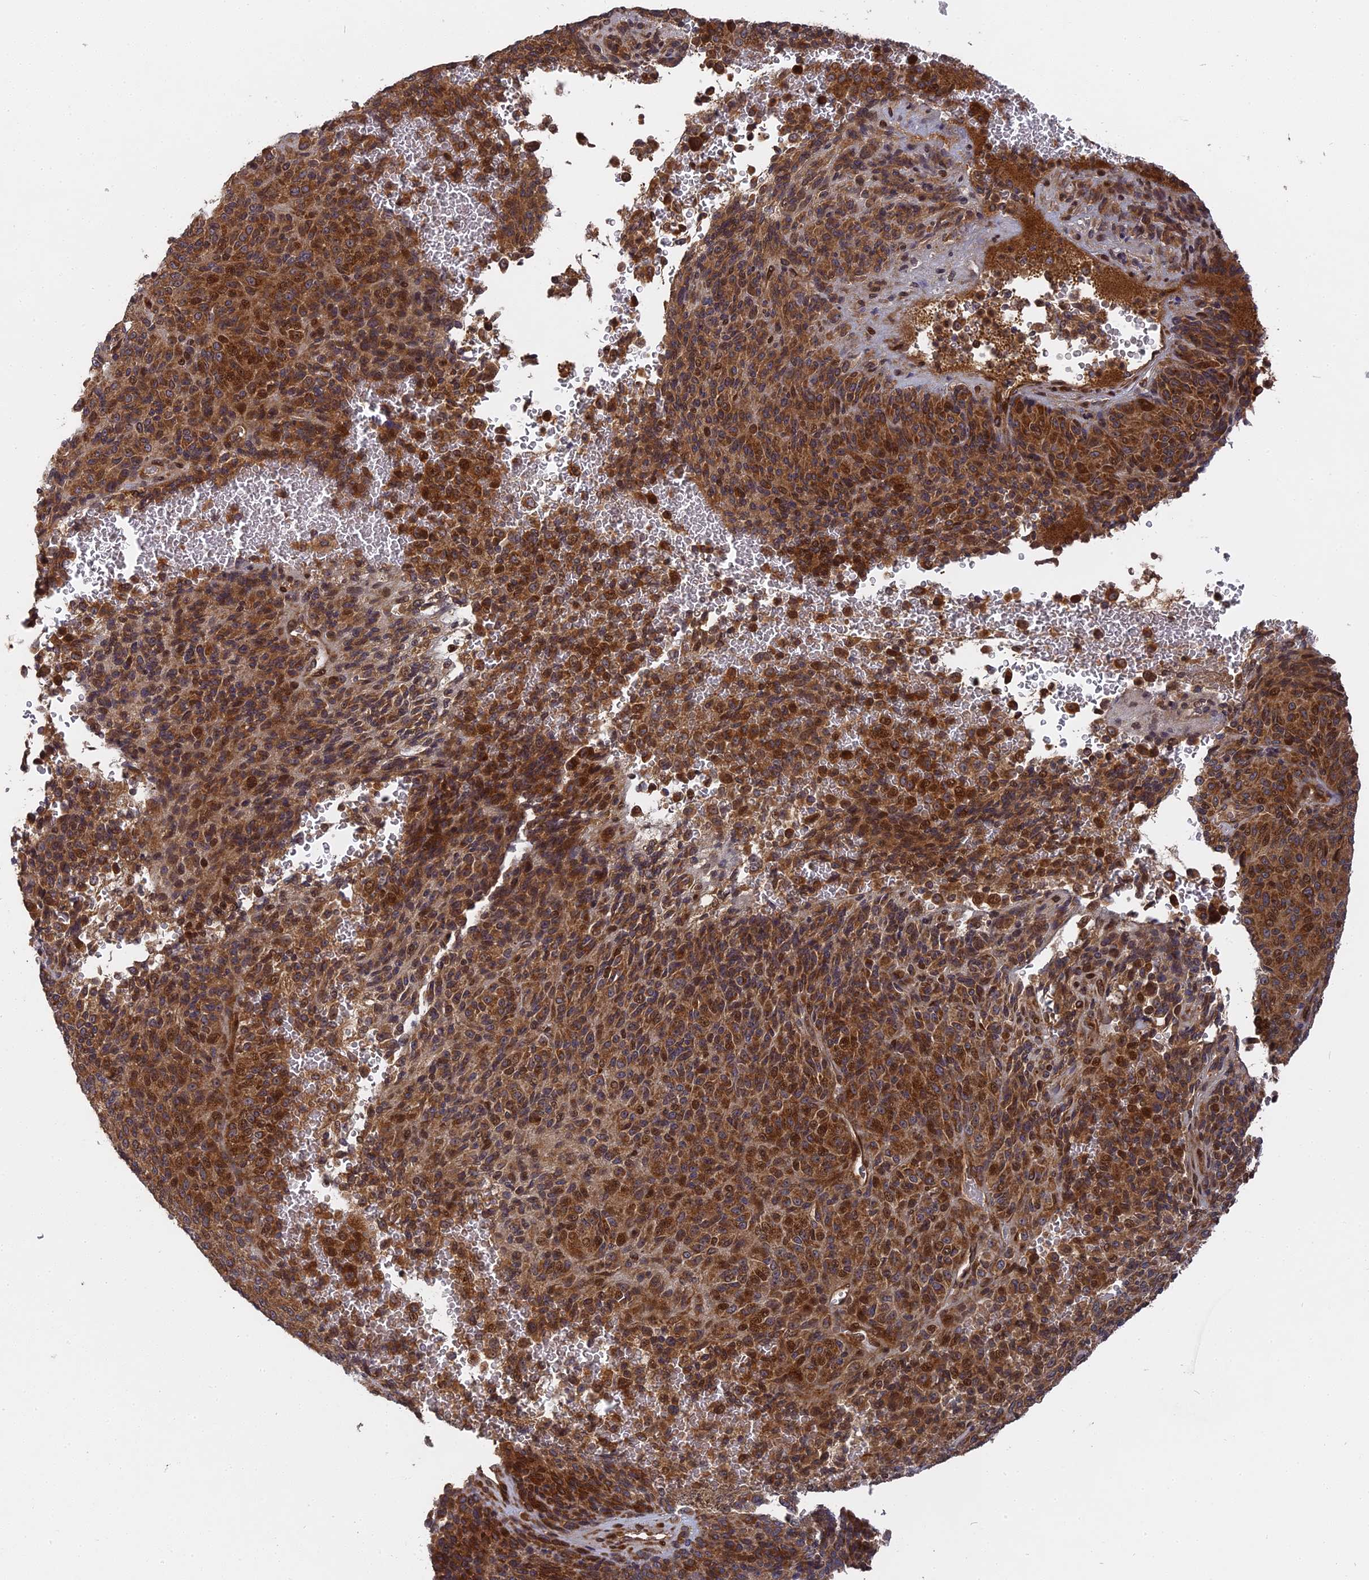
{"staining": {"intensity": "strong", "quantity": ">75%", "location": "cytoplasmic/membranous"}, "tissue": "melanoma", "cell_type": "Tumor cells", "image_type": "cancer", "snomed": [{"axis": "morphology", "description": "Malignant melanoma, Metastatic site"}, {"axis": "topography", "description": "Brain"}], "caption": "Tumor cells reveal high levels of strong cytoplasmic/membranous expression in about >75% of cells in malignant melanoma (metastatic site).", "gene": "TMUB2", "patient": {"sex": "female", "age": 56}}